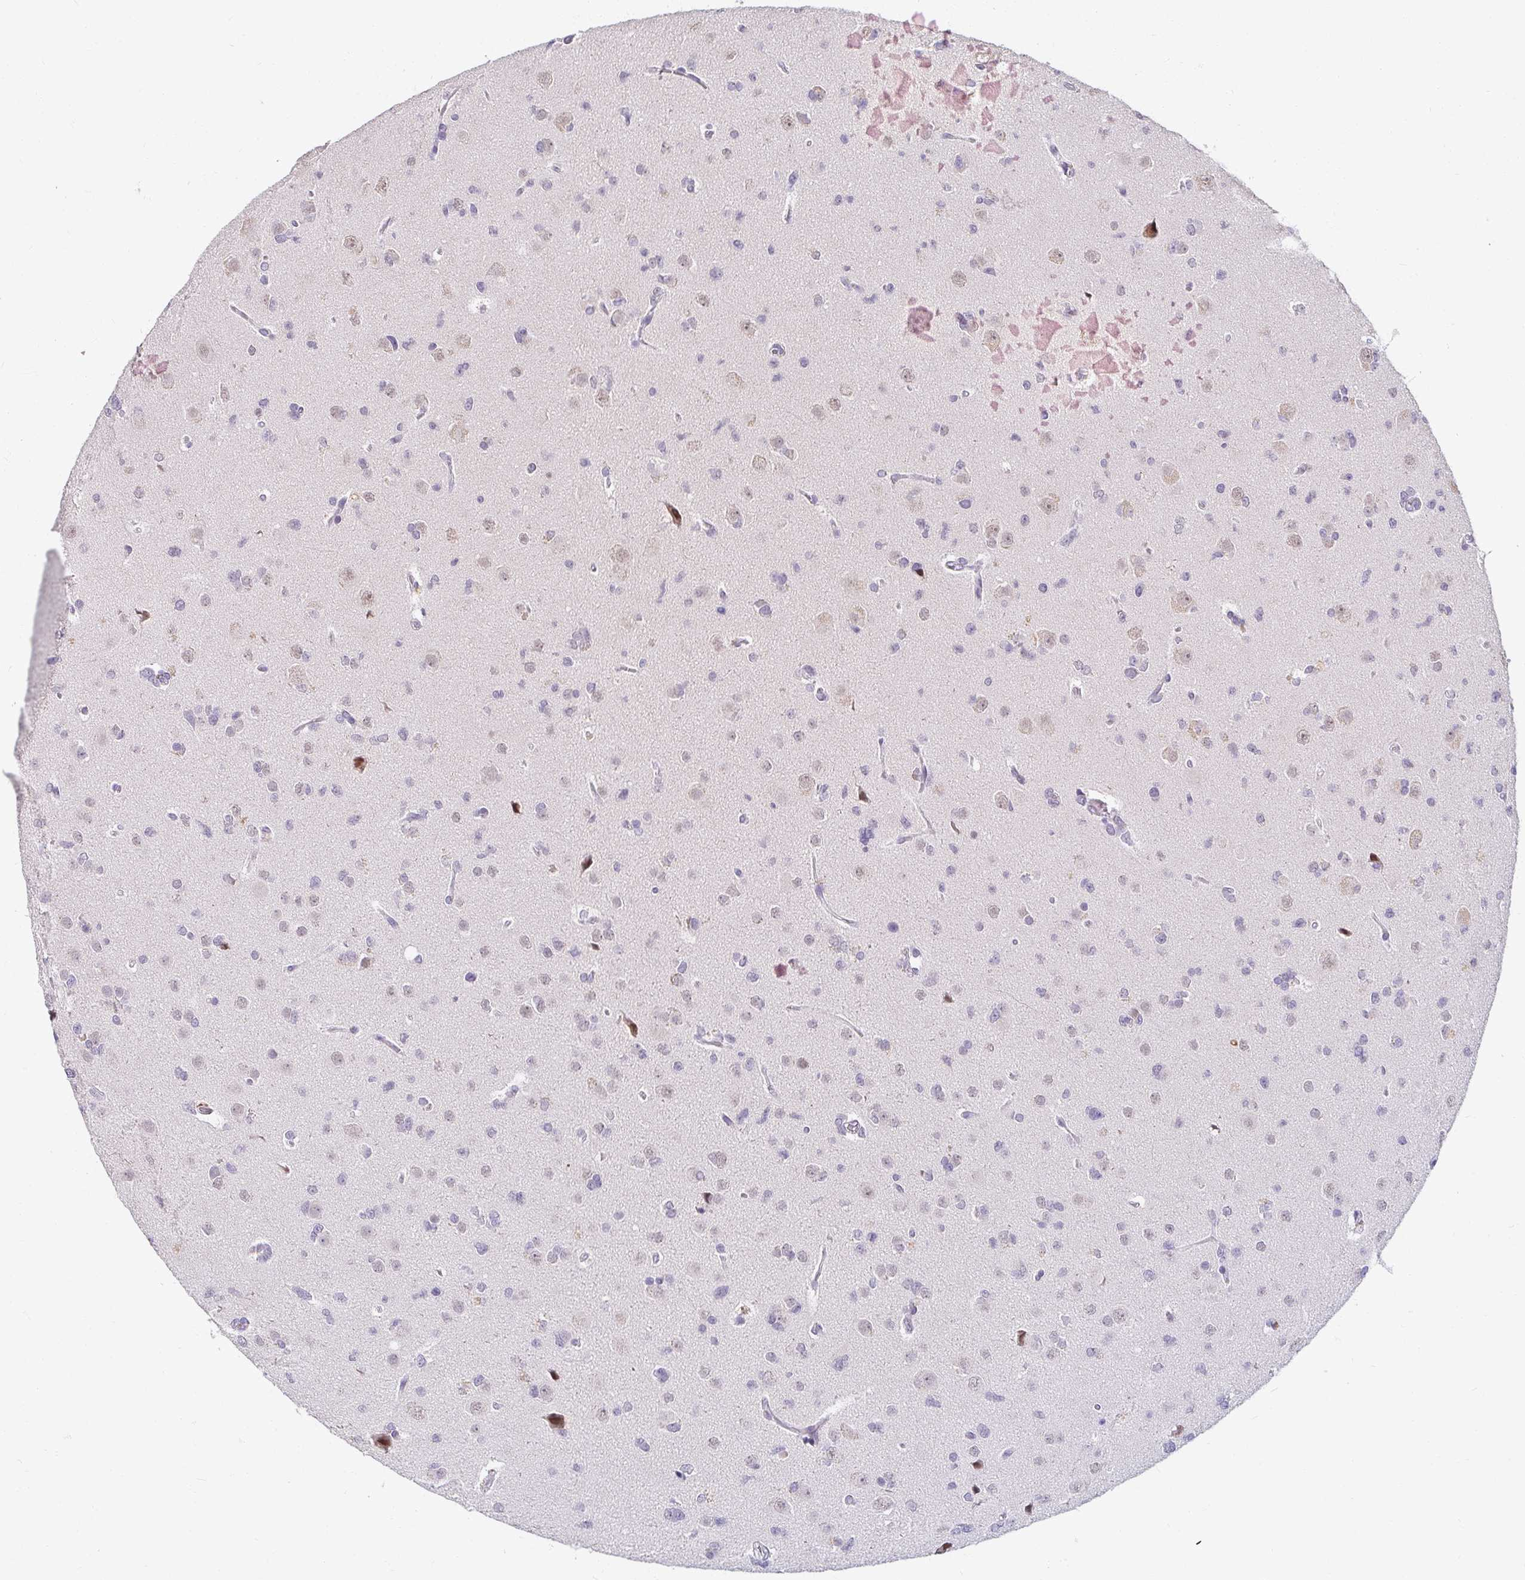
{"staining": {"intensity": "negative", "quantity": "none", "location": "none"}, "tissue": "glioma", "cell_type": "Tumor cells", "image_type": "cancer", "snomed": [{"axis": "morphology", "description": "Glioma, malignant, Low grade"}, {"axis": "topography", "description": "Brain"}], "caption": "High magnification brightfield microscopy of low-grade glioma (malignant) stained with DAB (3,3'-diaminobenzidine) (brown) and counterstained with hematoxylin (blue): tumor cells show no significant staining.", "gene": "DDN", "patient": {"sex": "female", "age": 55}}